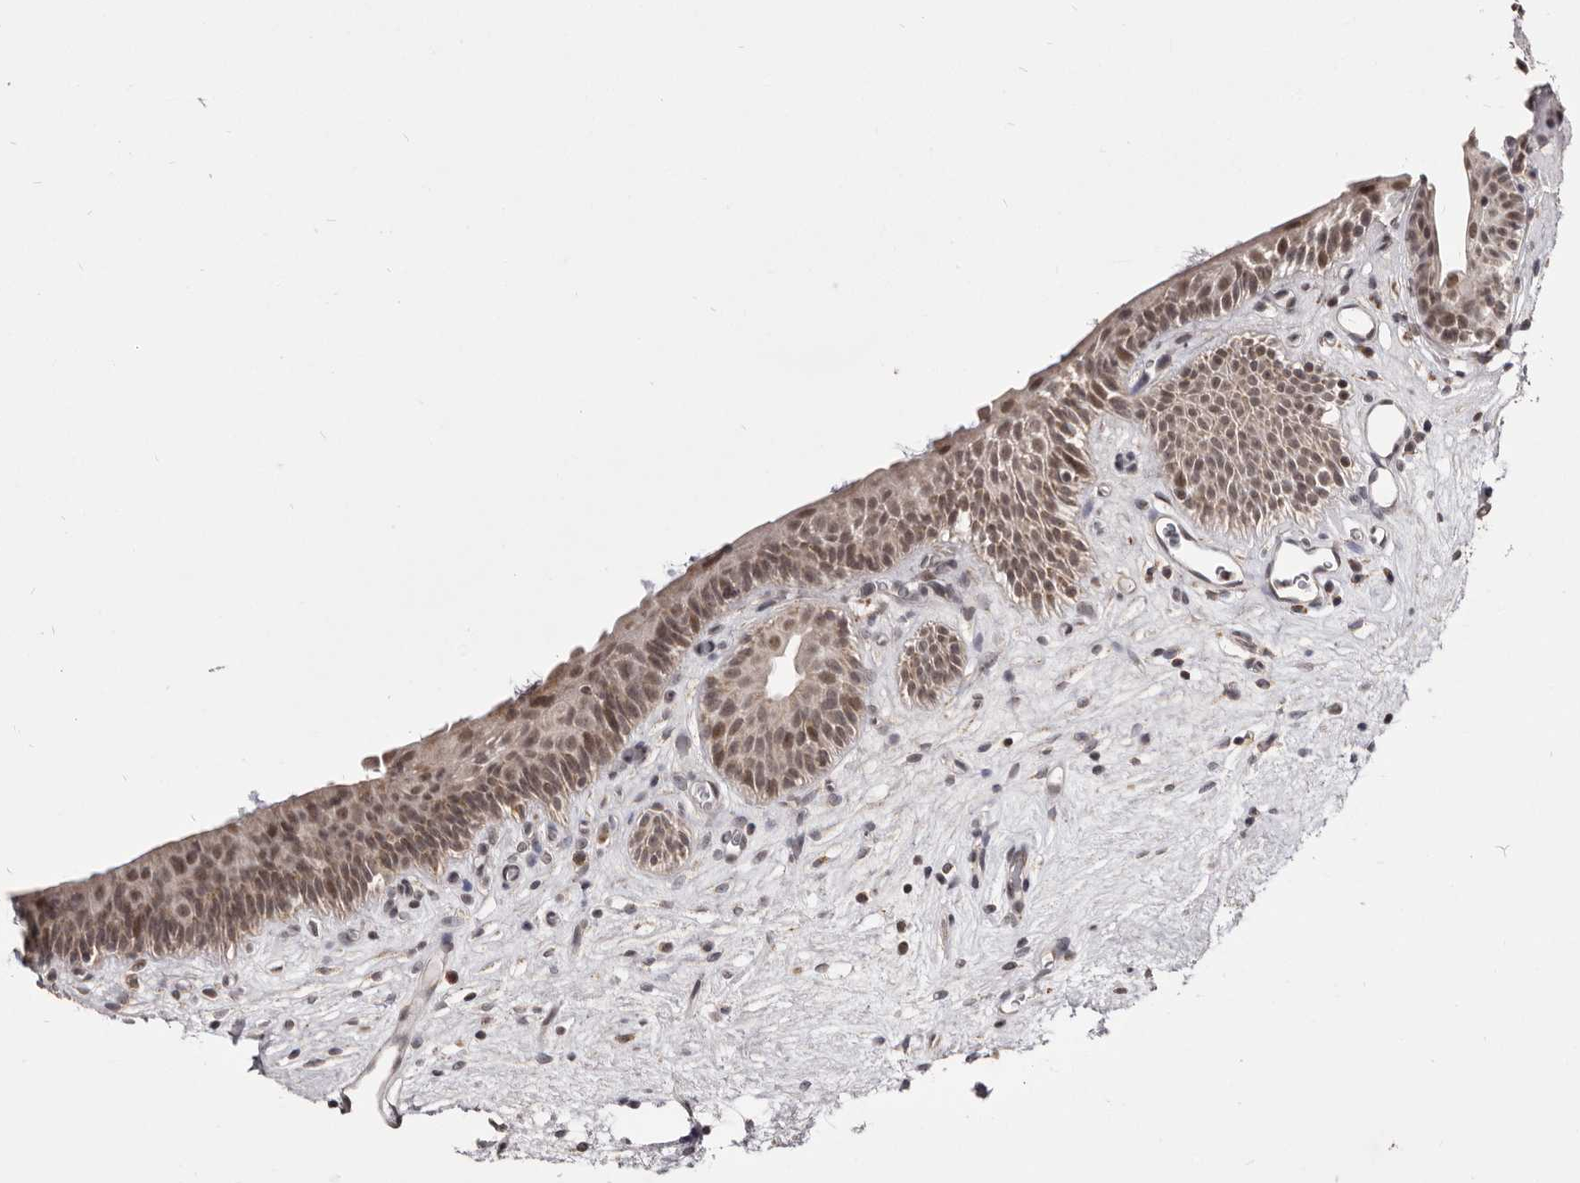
{"staining": {"intensity": "moderate", "quantity": ">75%", "location": "nuclear"}, "tissue": "urinary bladder", "cell_type": "Urothelial cells", "image_type": "normal", "snomed": [{"axis": "morphology", "description": "Normal tissue, NOS"}, {"axis": "topography", "description": "Urinary bladder"}], "caption": "Urothelial cells demonstrate medium levels of moderate nuclear staining in about >75% of cells in unremarkable human urinary bladder.", "gene": "THUMPD1", "patient": {"sex": "male", "age": 83}}